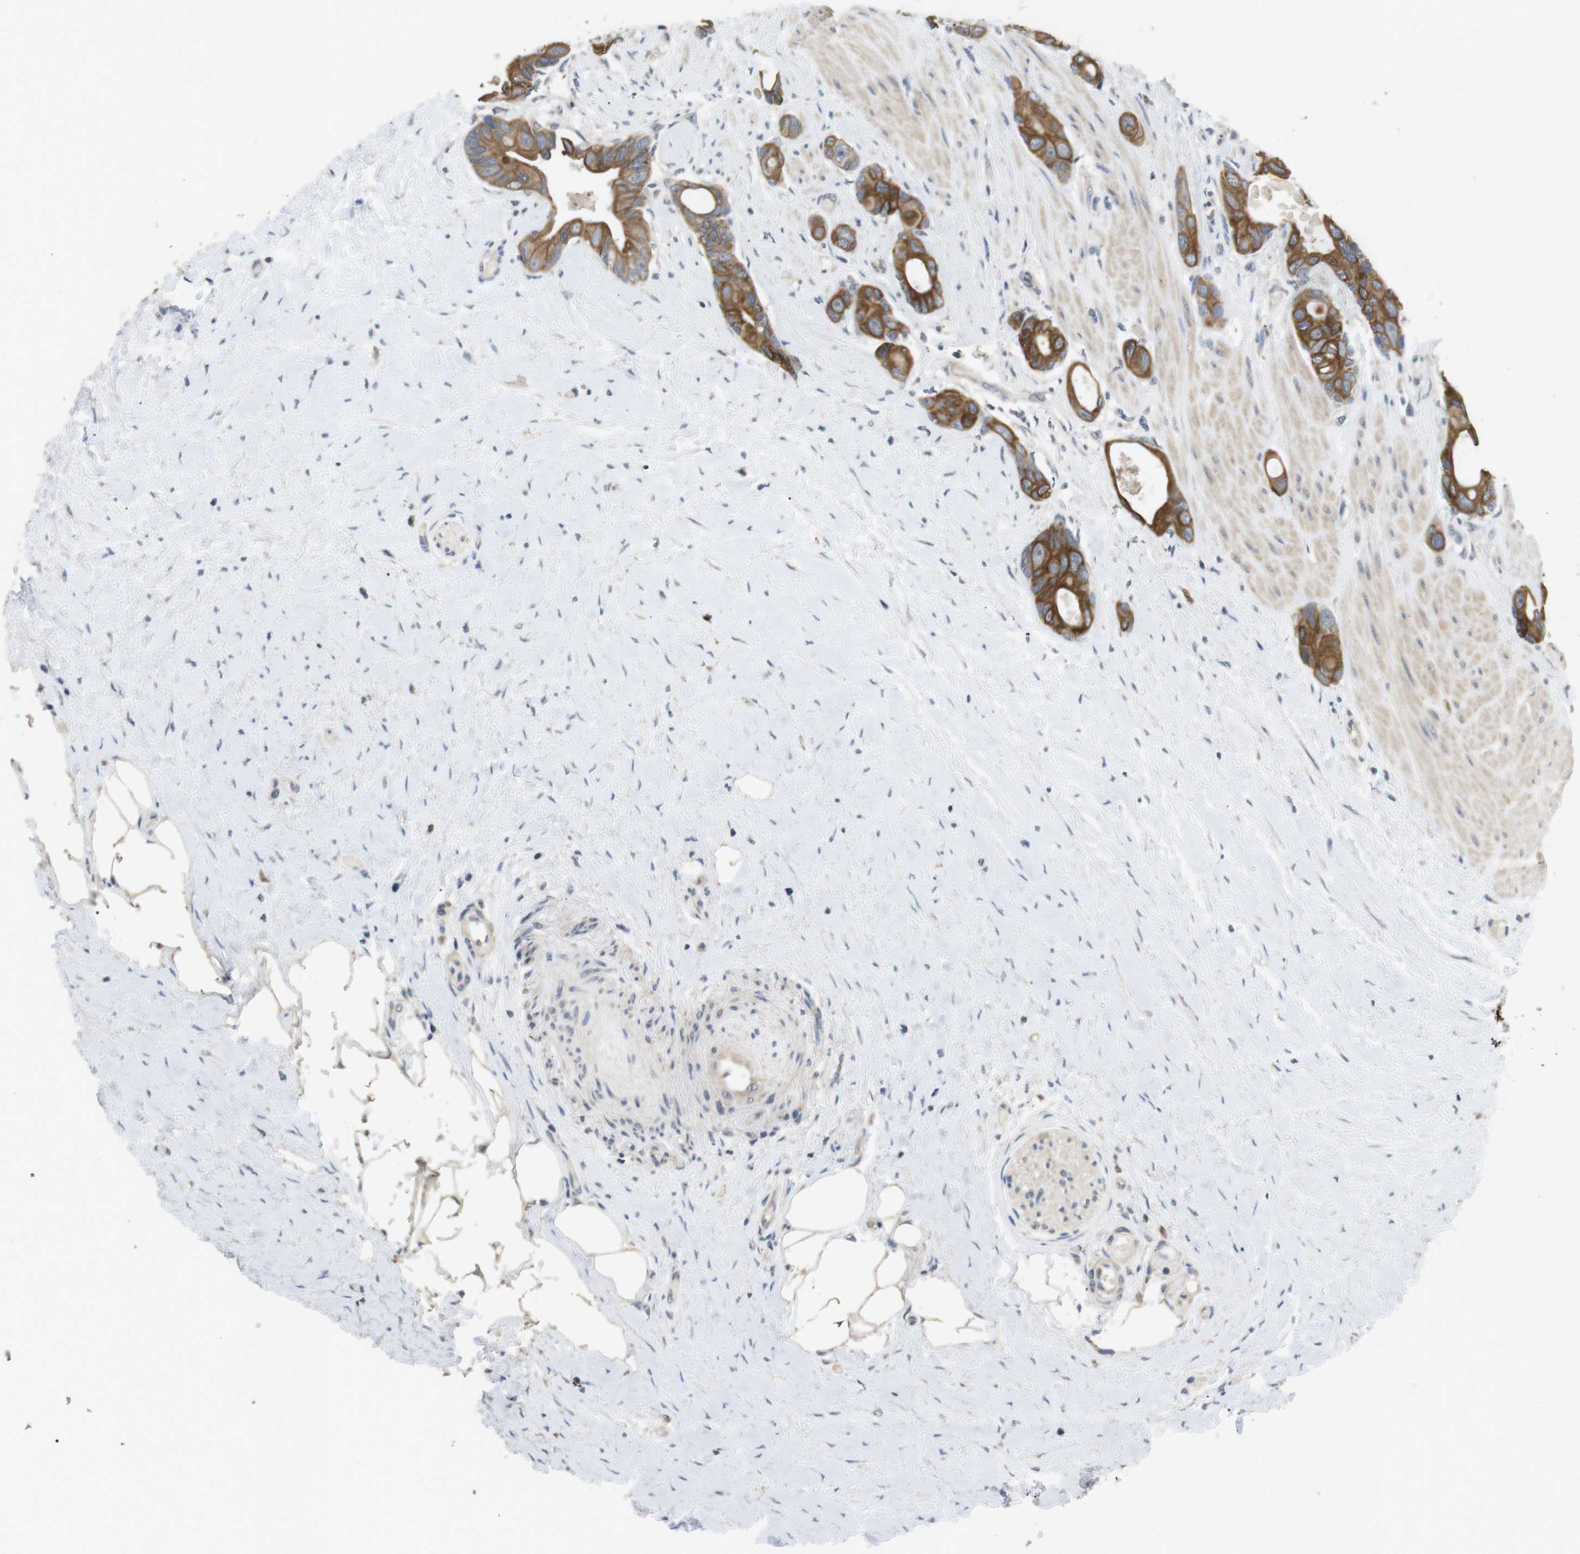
{"staining": {"intensity": "strong", "quantity": ">75%", "location": "cytoplasmic/membranous"}, "tissue": "colorectal cancer", "cell_type": "Tumor cells", "image_type": "cancer", "snomed": [{"axis": "morphology", "description": "Adenocarcinoma, NOS"}, {"axis": "topography", "description": "Rectum"}], "caption": "Strong cytoplasmic/membranous expression for a protein is seen in approximately >75% of tumor cells of colorectal cancer (adenocarcinoma) using immunohistochemistry (IHC).", "gene": "ADGRL3", "patient": {"sex": "male", "age": 51}}